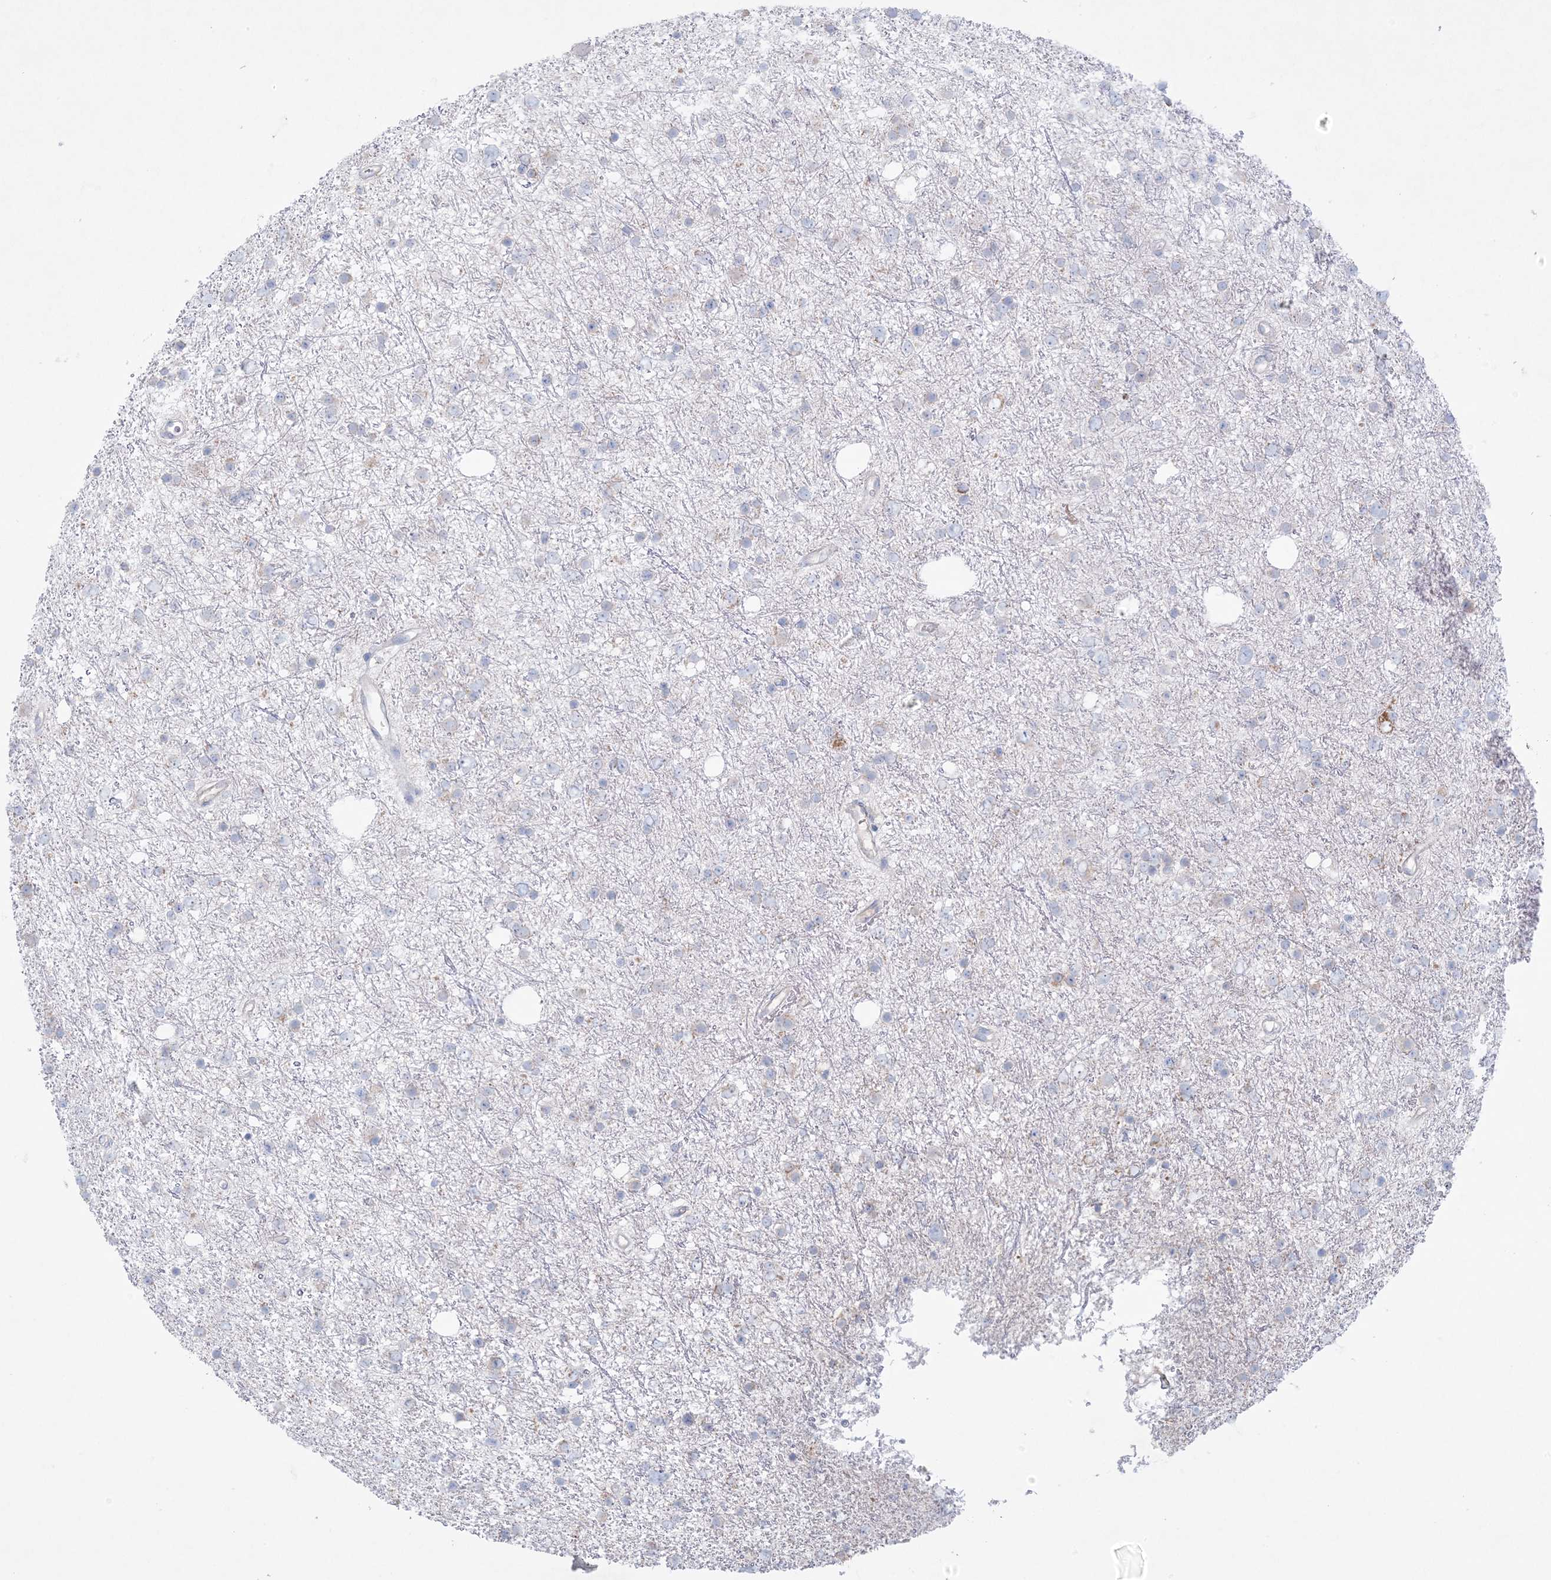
{"staining": {"intensity": "negative", "quantity": "none", "location": "none"}, "tissue": "glioma", "cell_type": "Tumor cells", "image_type": "cancer", "snomed": [{"axis": "morphology", "description": "Glioma, malignant, Low grade"}, {"axis": "topography", "description": "Cerebral cortex"}], "caption": "Immunohistochemical staining of glioma demonstrates no significant expression in tumor cells.", "gene": "KCTD6", "patient": {"sex": "female", "age": 39}}